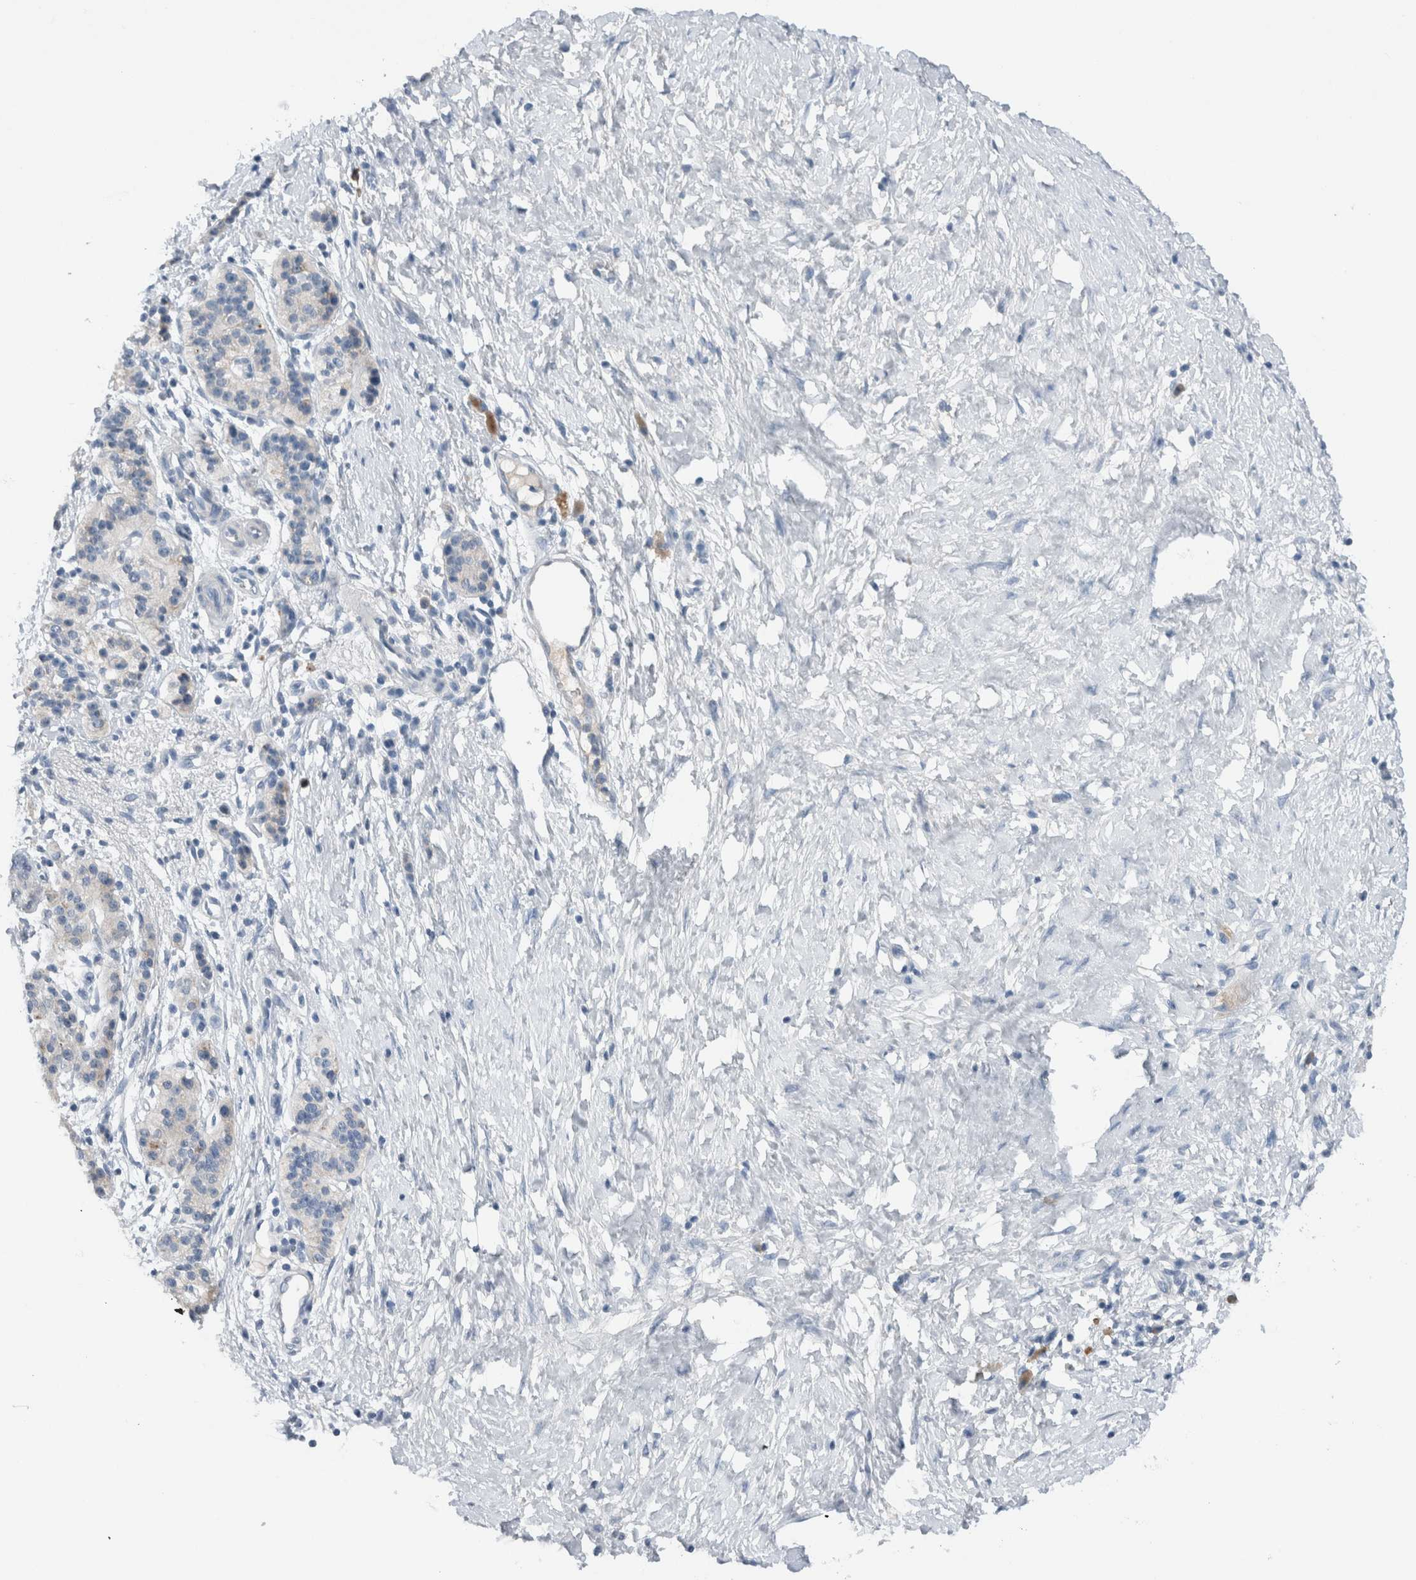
{"staining": {"intensity": "negative", "quantity": "none", "location": "none"}, "tissue": "pancreatic cancer", "cell_type": "Tumor cells", "image_type": "cancer", "snomed": [{"axis": "morphology", "description": "Adenocarcinoma, NOS"}, {"axis": "topography", "description": "Pancreas"}], "caption": "Tumor cells show no significant positivity in adenocarcinoma (pancreatic).", "gene": "DUOX1", "patient": {"sex": "male", "age": 50}}